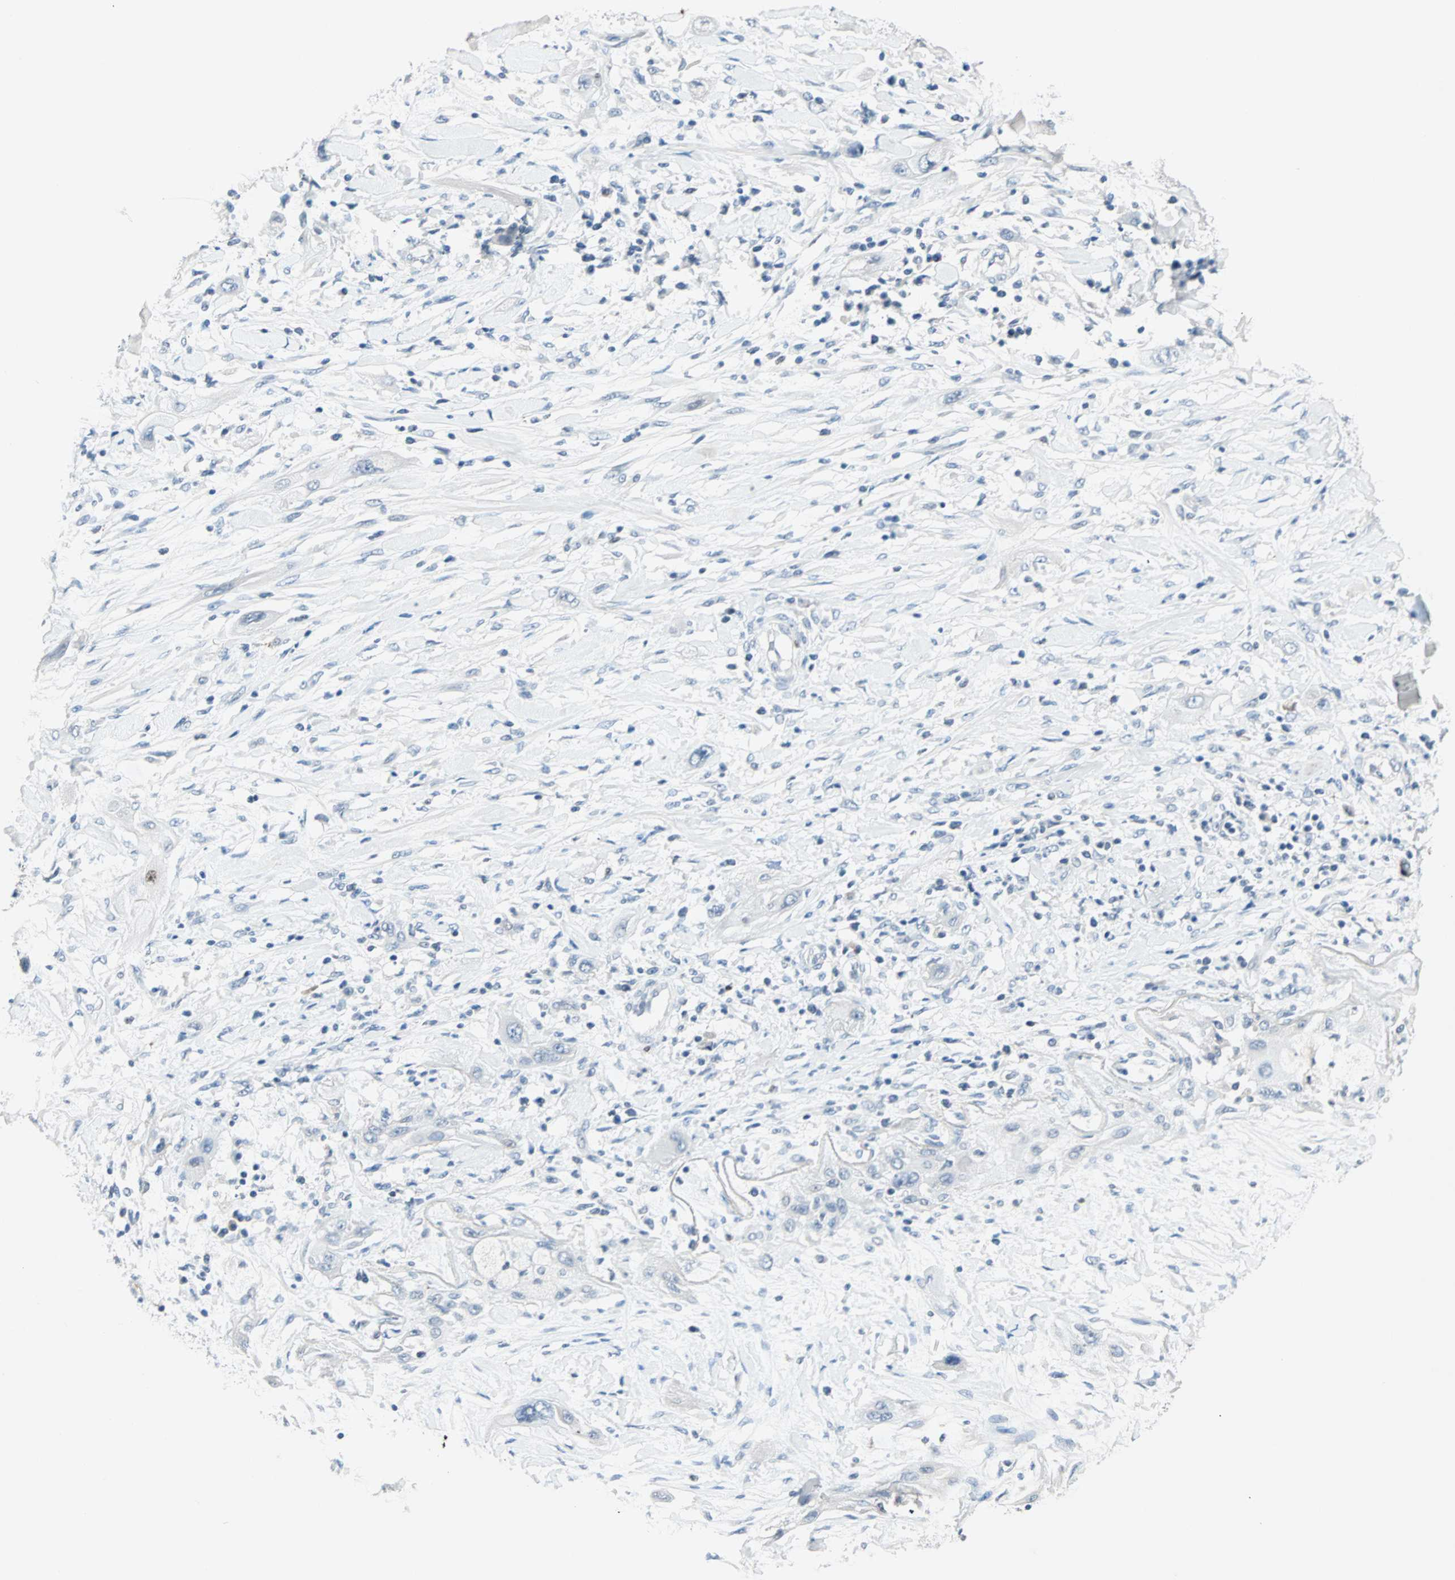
{"staining": {"intensity": "negative", "quantity": "none", "location": "none"}, "tissue": "lung cancer", "cell_type": "Tumor cells", "image_type": "cancer", "snomed": [{"axis": "morphology", "description": "Squamous cell carcinoma, NOS"}, {"axis": "topography", "description": "Lung"}], "caption": "Tumor cells are negative for protein expression in human squamous cell carcinoma (lung).", "gene": "CCNE2", "patient": {"sex": "female", "age": 47}}